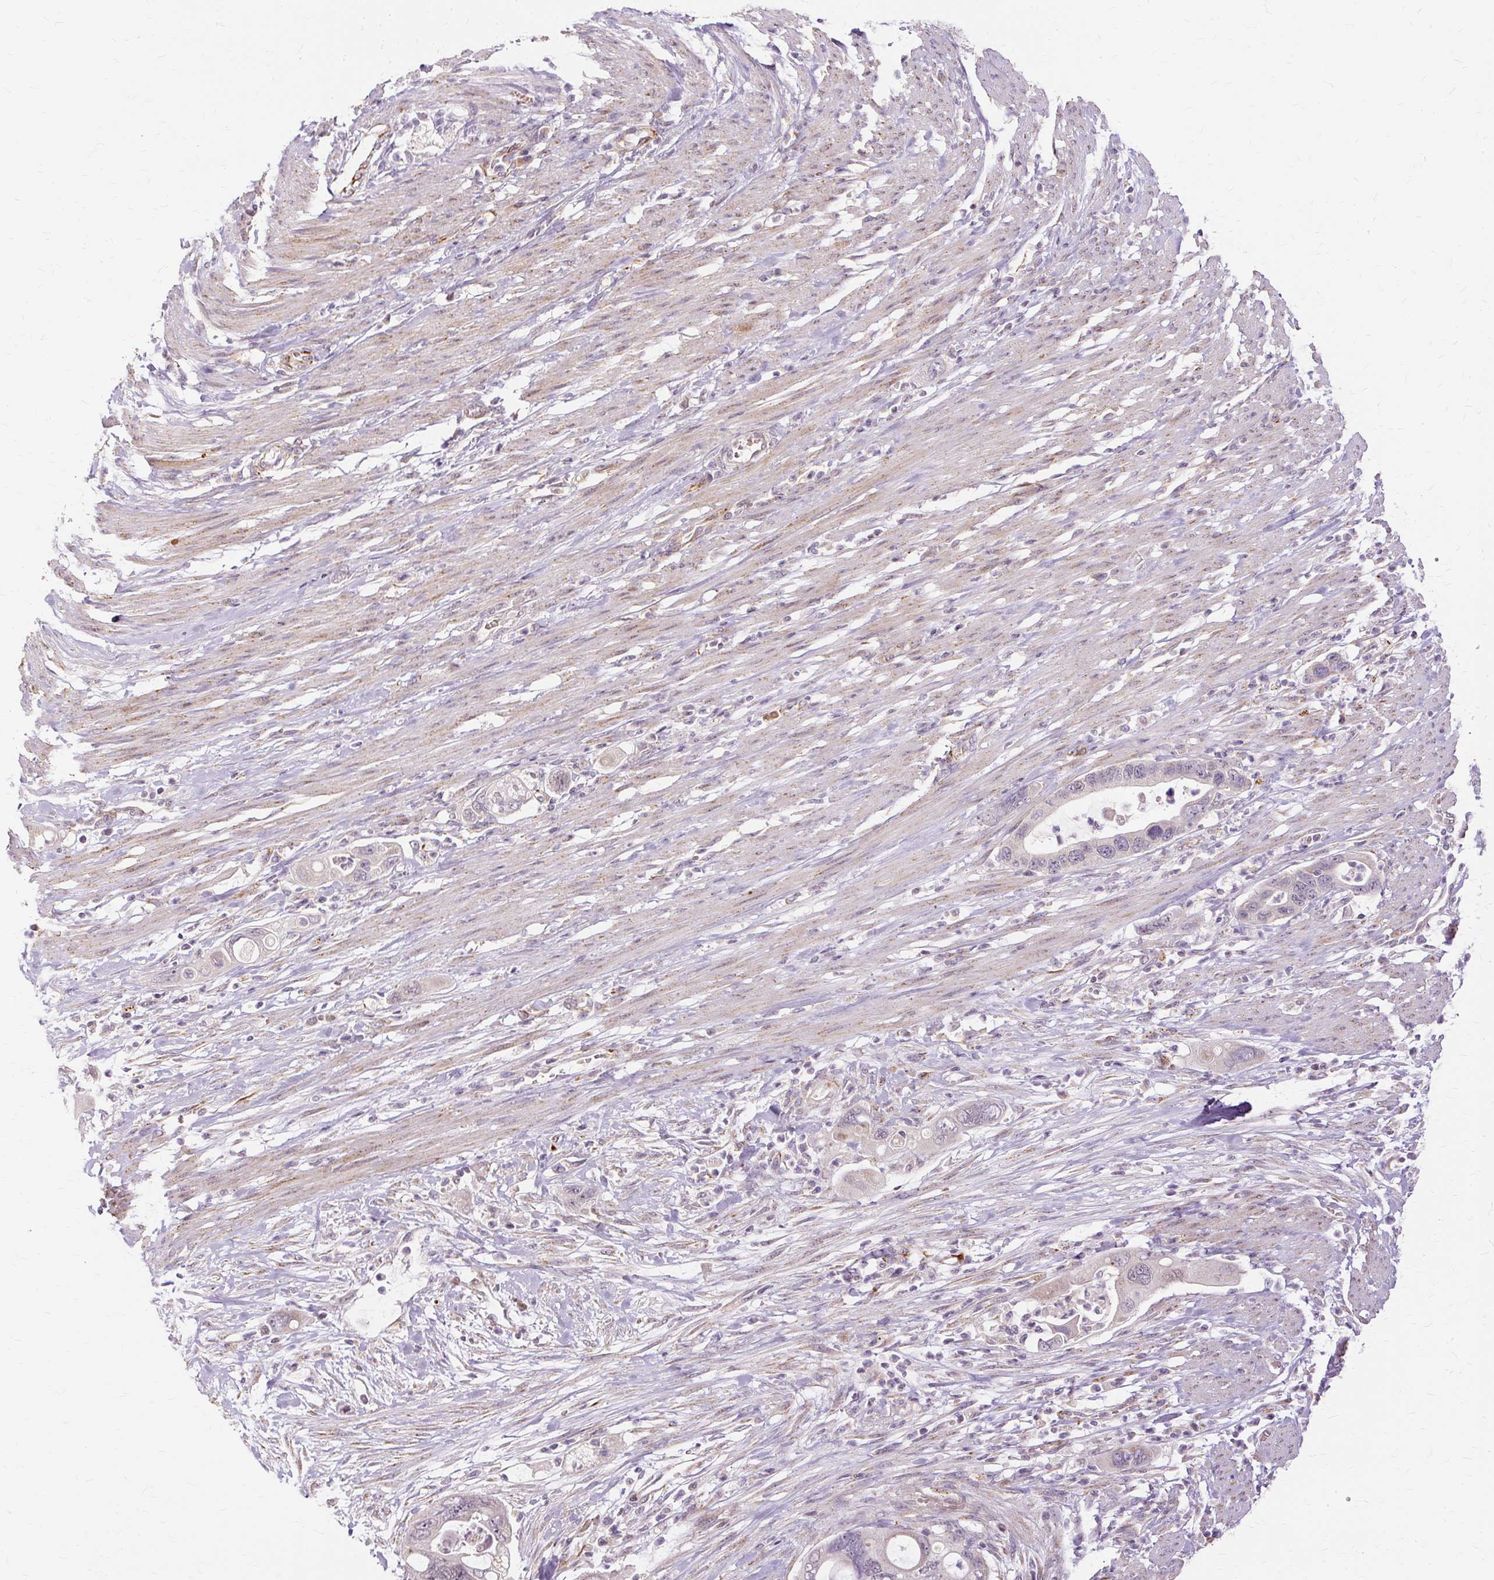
{"staining": {"intensity": "negative", "quantity": "none", "location": "none"}, "tissue": "pancreatic cancer", "cell_type": "Tumor cells", "image_type": "cancer", "snomed": [{"axis": "morphology", "description": "Adenocarcinoma, NOS"}, {"axis": "topography", "description": "Pancreas"}], "caption": "High power microscopy histopathology image of an immunohistochemistry (IHC) micrograph of pancreatic adenocarcinoma, revealing no significant expression in tumor cells.", "gene": "MMACHC", "patient": {"sex": "female", "age": 71}}